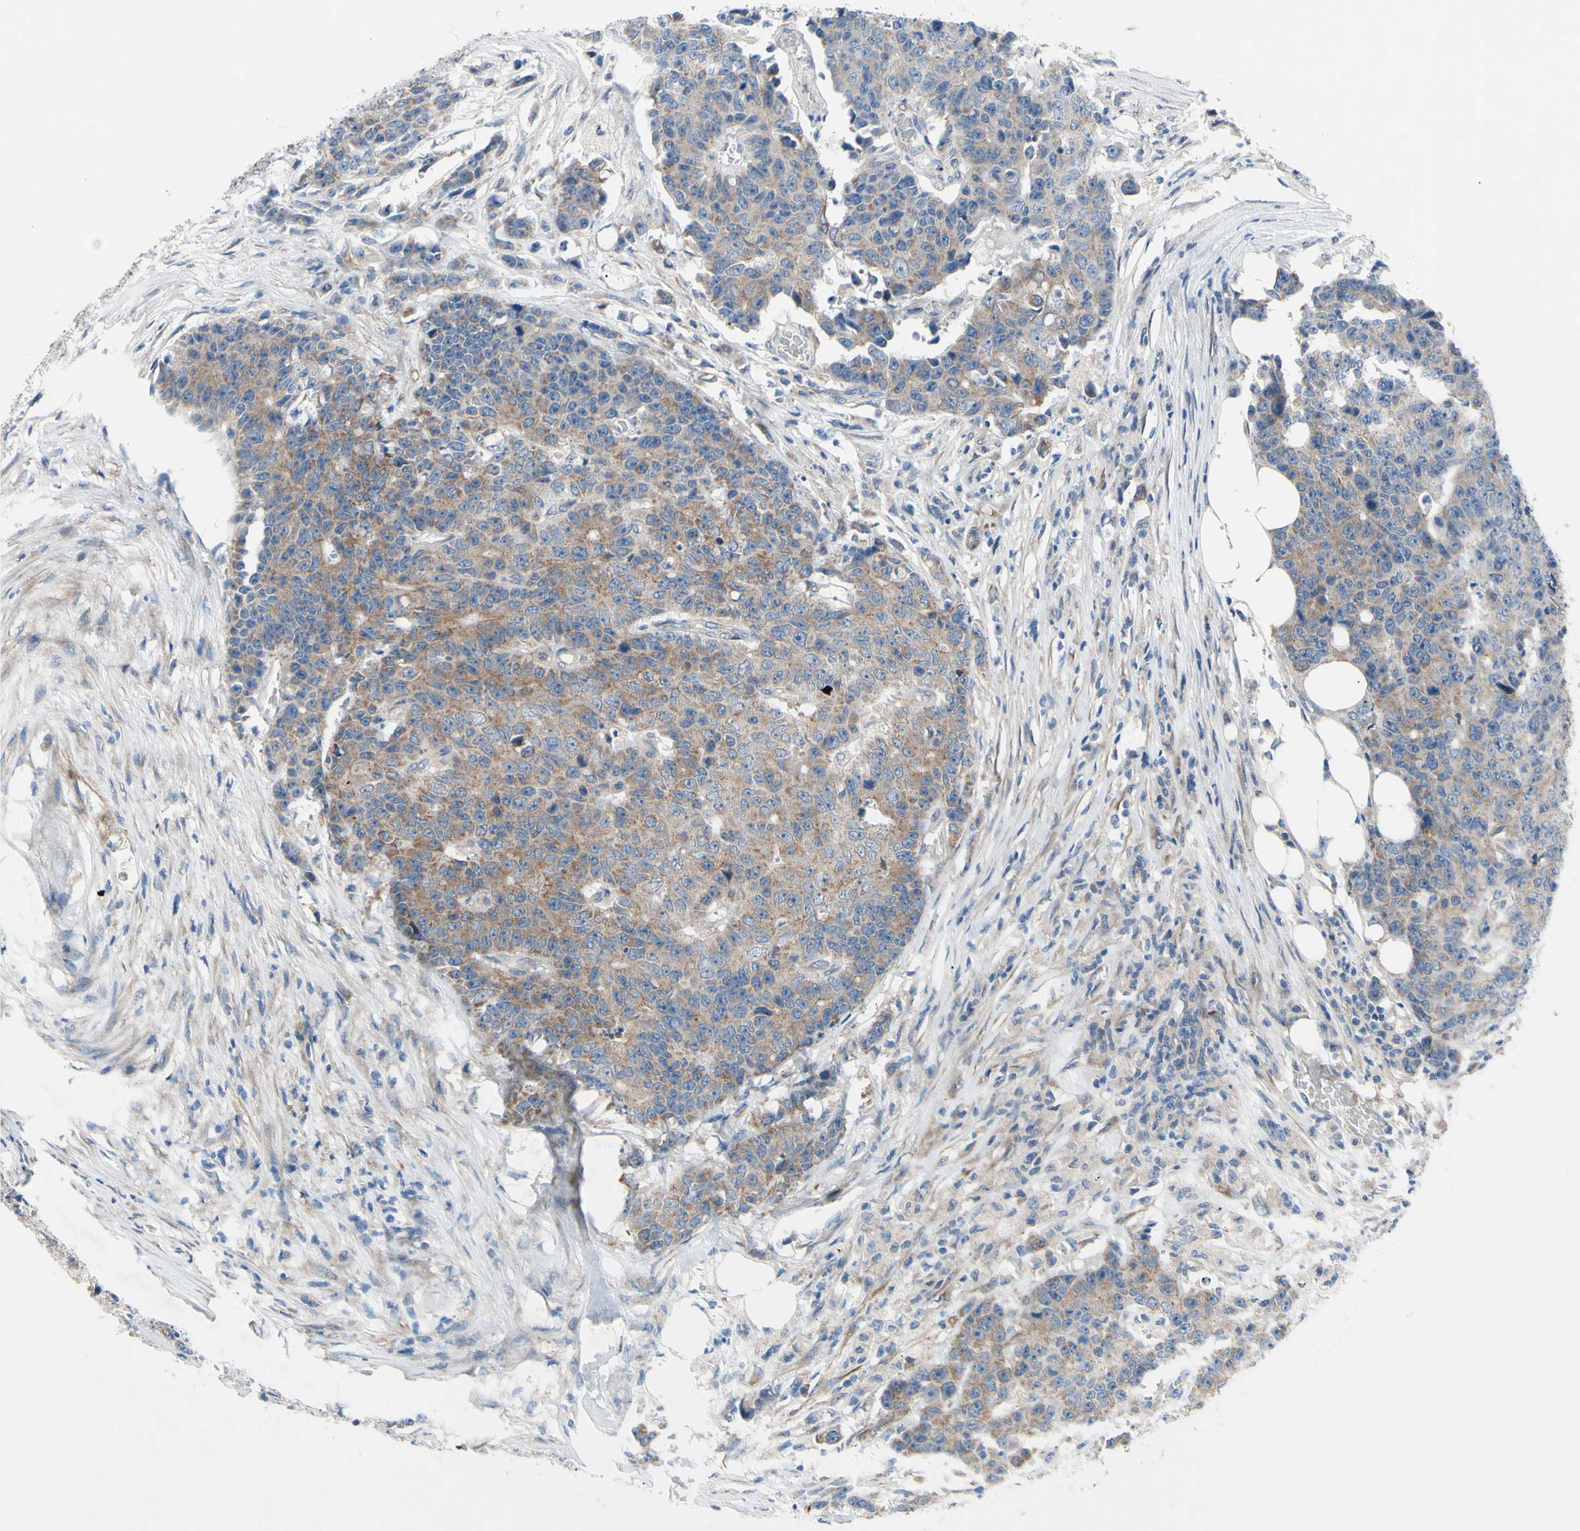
{"staining": {"intensity": "moderate", "quantity": ">75%", "location": "cytoplasmic/membranous"}, "tissue": "colorectal cancer", "cell_type": "Tumor cells", "image_type": "cancer", "snomed": [{"axis": "morphology", "description": "Adenocarcinoma, NOS"}, {"axis": "topography", "description": "Colon"}], "caption": "A brown stain labels moderate cytoplasmic/membranous positivity of a protein in colorectal cancer (adenocarcinoma) tumor cells. Immunohistochemistry (ihc) stains the protein in brown and the nuclei are stained blue.", "gene": "GRAMD2B", "patient": {"sex": "female", "age": 86}}